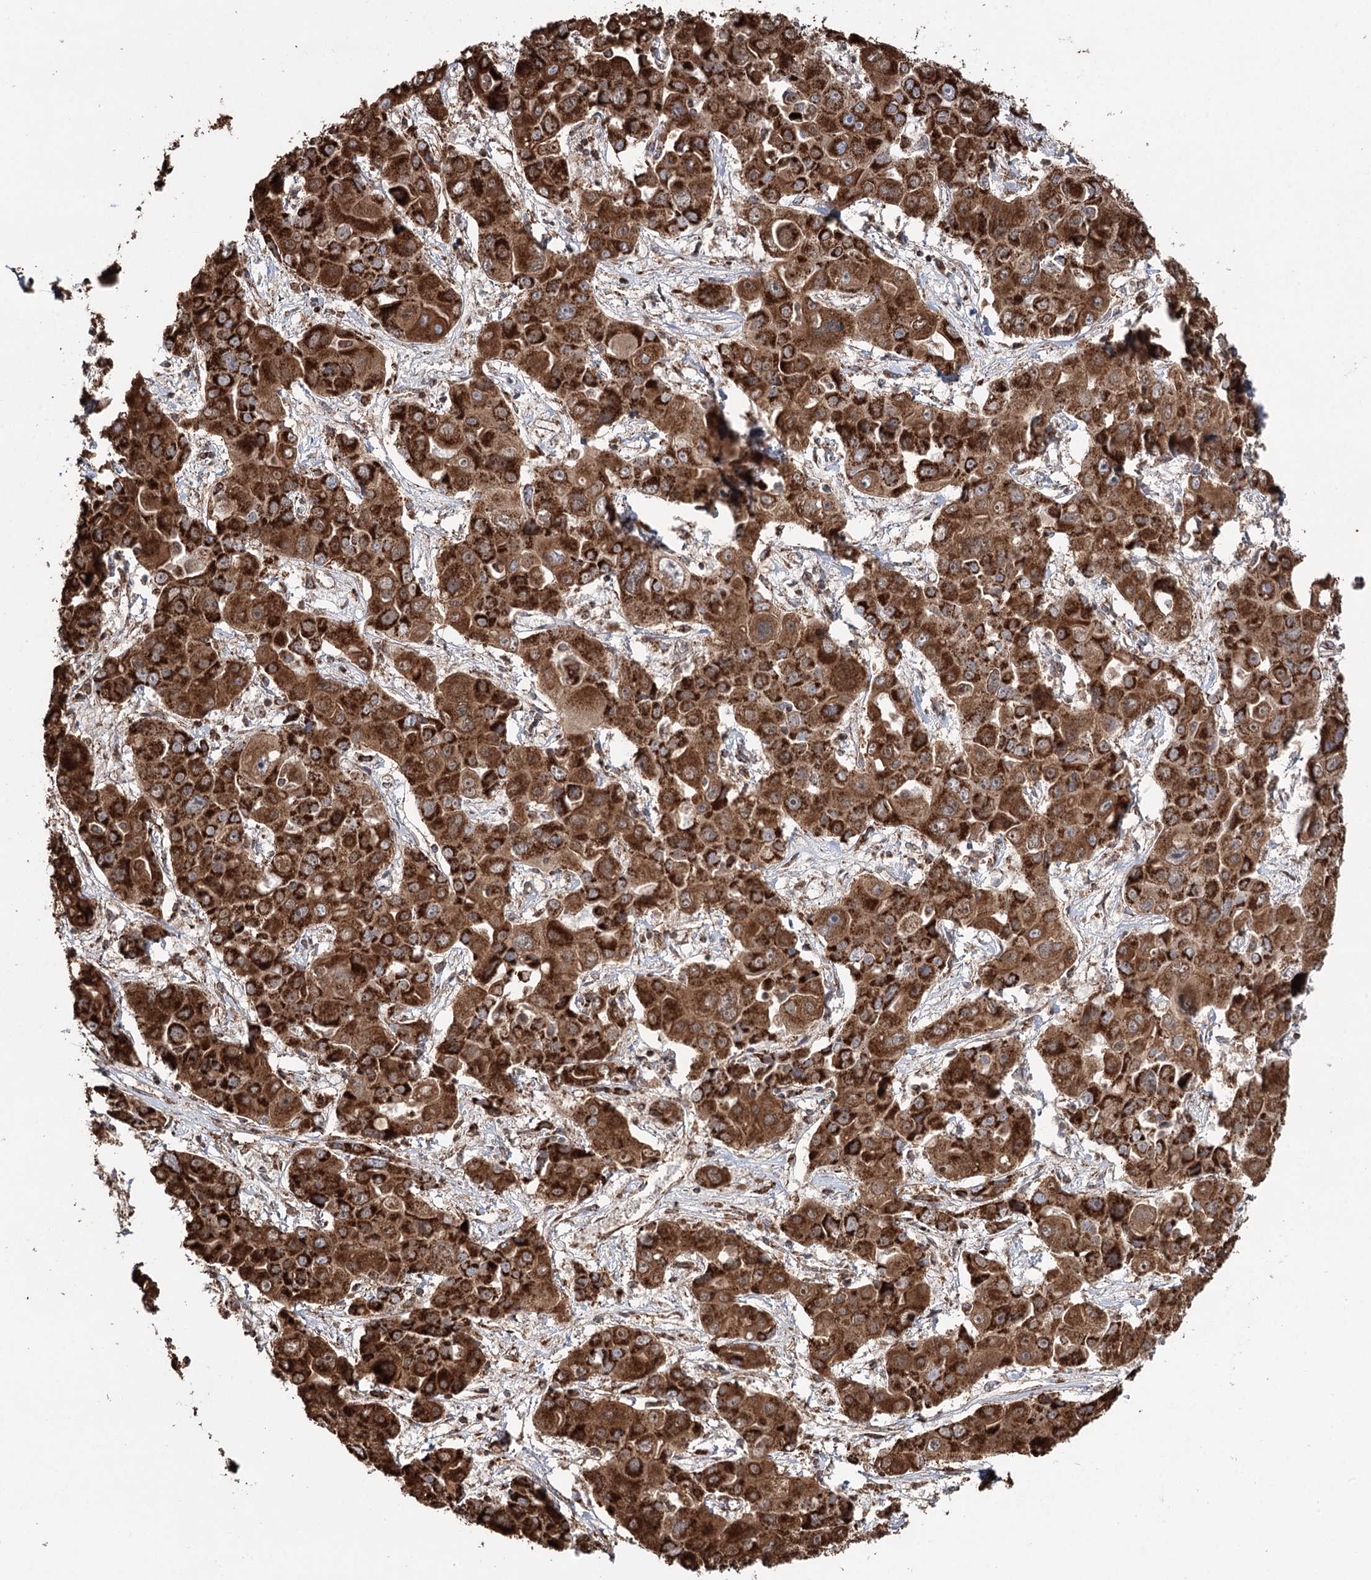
{"staining": {"intensity": "strong", "quantity": ">75%", "location": "cytoplasmic/membranous"}, "tissue": "liver cancer", "cell_type": "Tumor cells", "image_type": "cancer", "snomed": [{"axis": "morphology", "description": "Cholangiocarcinoma"}, {"axis": "topography", "description": "Liver"}], "caption": "Protein staining of liver cholangiocarcinoma tissue reveals strong cytoplasmic/membranous staining in approximately >75% of tumor cells. (DAB IHC, brown staining for protein, blue staining for nuclei).", "gene": "APH1A", "patient": {"sex": "male", "age": 67}}